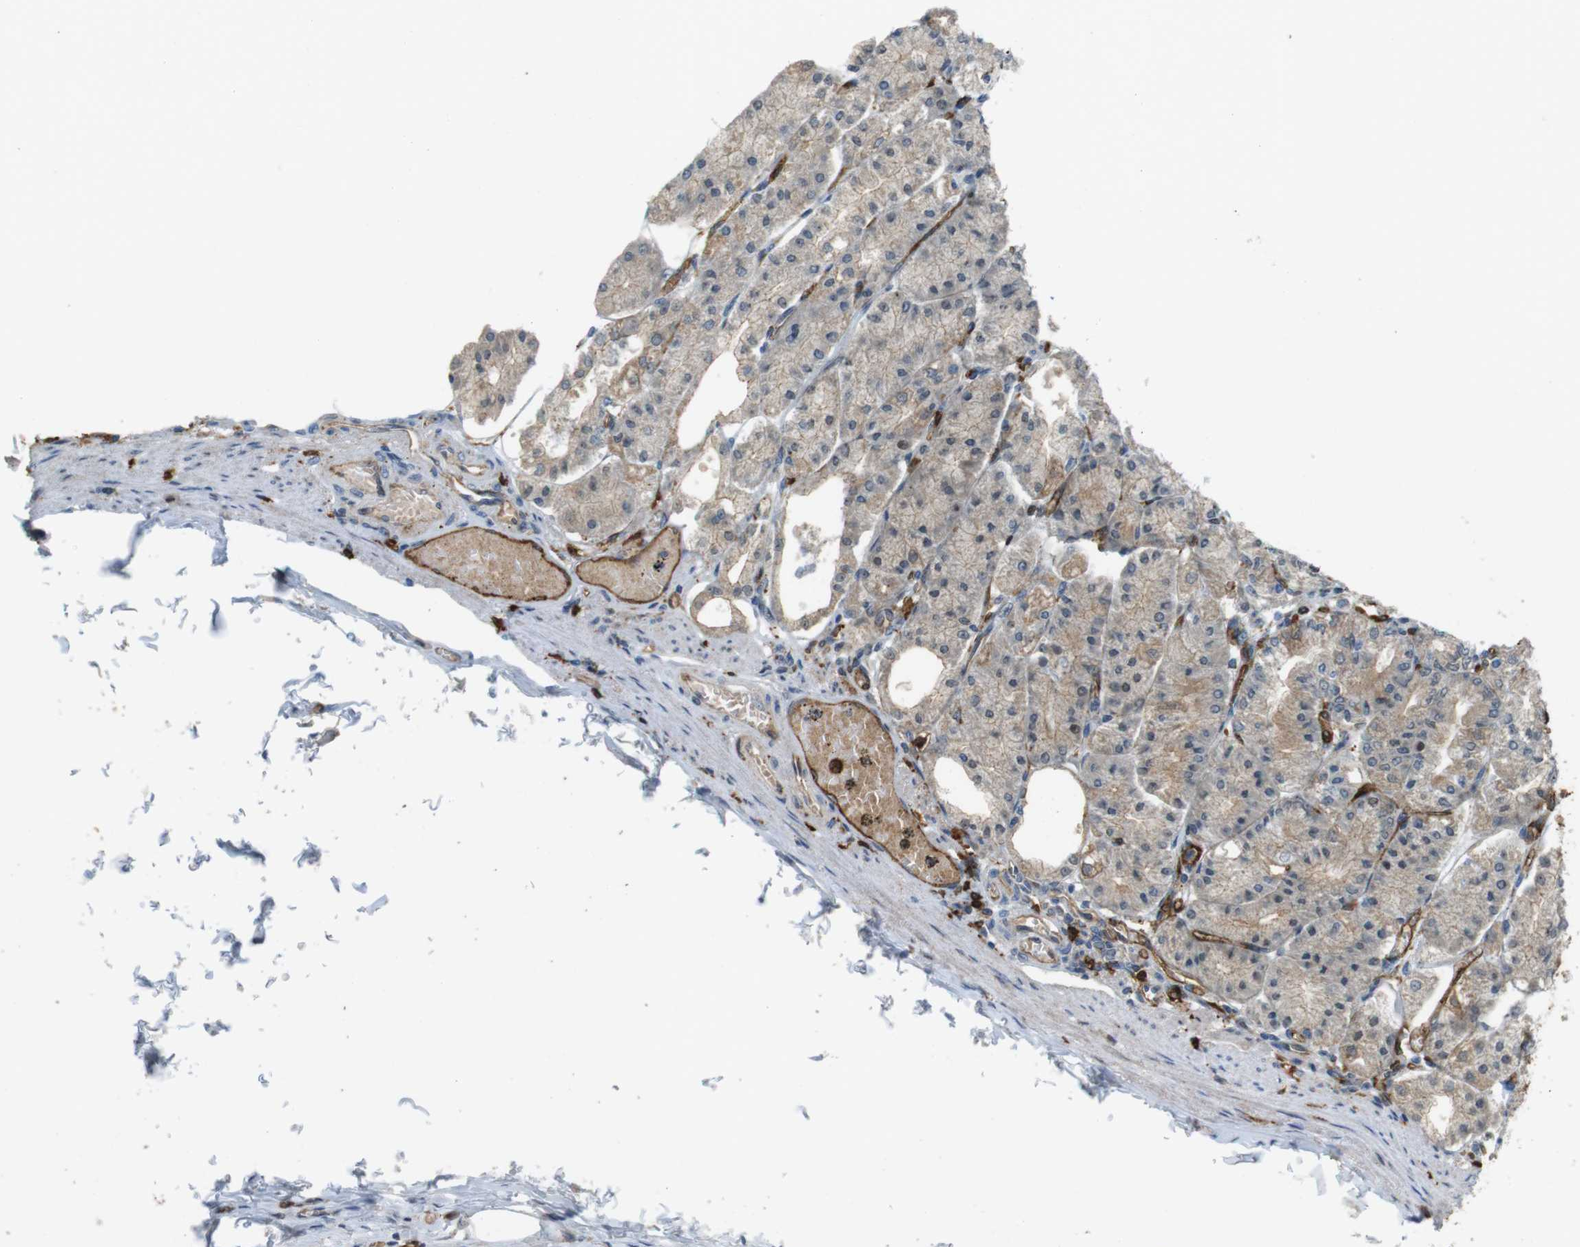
{"staining": {"intensity": "strong", "quantity": "25%-75%", "location": "cytoplasmic/membranous"}, "tissue": "stomach", "cell_type": "Glandular cells", "image_type": "normal", "snomed": [{"axis": "morphology", "description": "Normal tissue, NOS"}, {"axis": "topography", "description": "Stomach, lower"}], "caption": "Approximately 25%-75% of glandular cells in unremarkable human stomach display strong cytoplasmic/membranous protein expression as visualized by brown immunohistochemical staining.", "gene": "HLA", "patient": {"sex": "male", "age": 71}}